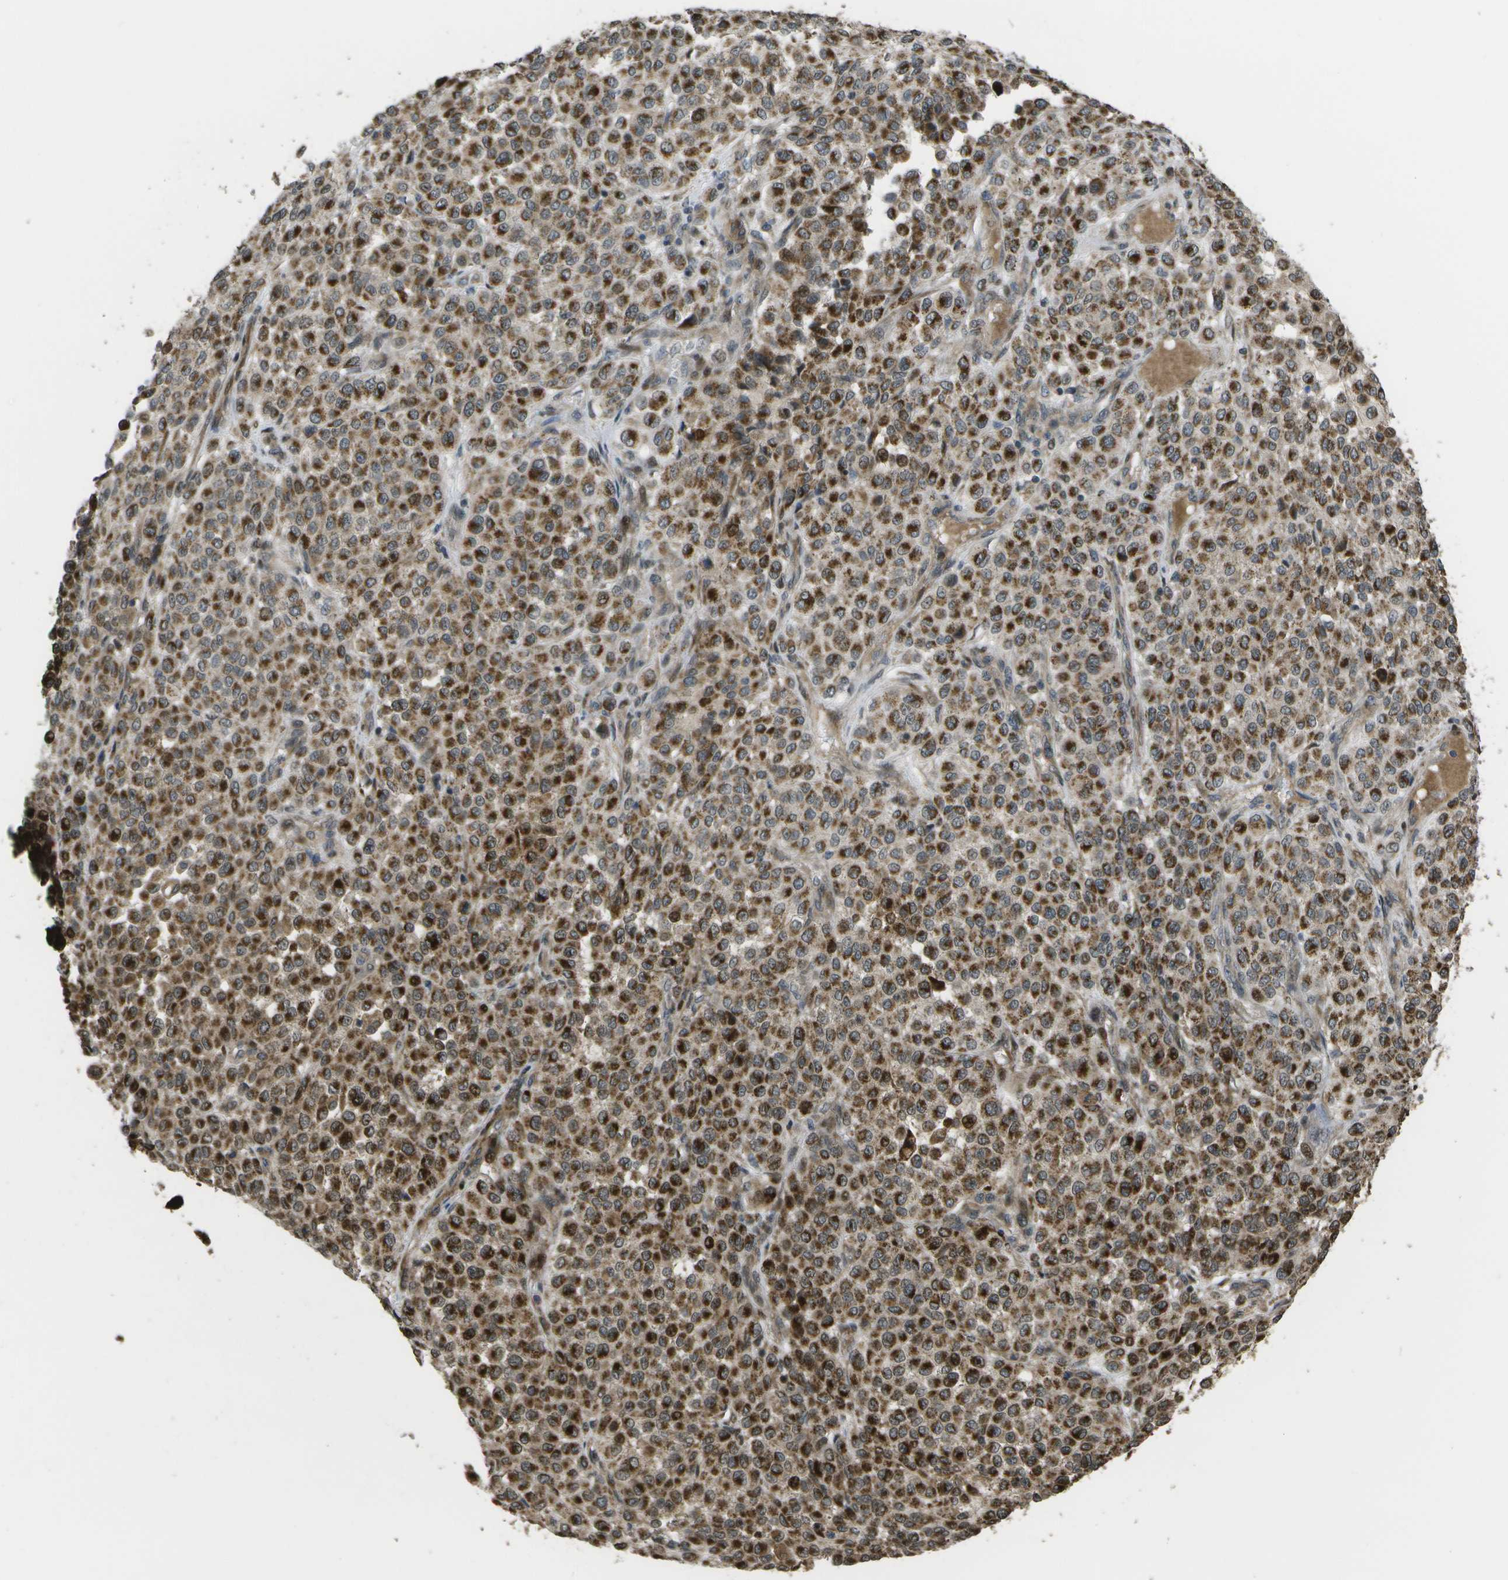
{"staining": {"intensity": "strong", "quantity": ">75%", "location": "cytoplasmic/membranous"}, "tissue": "melanoma", "cell_type": "Tumor cells", "image_type": "cancer", "snomed": [{"axis": "morphology", "description": "Malignant melanoma, Metastatic site"}, {"axis": "topography", "description": "Pancreas"}], "caption": "Strong cytoplasmic/membranous staining is seen in approximately >75% of tumor cells in malignant melanoma (metastatic site).", "gene": "AXIN2", "patient": {"sex": "female", "age": 30}}